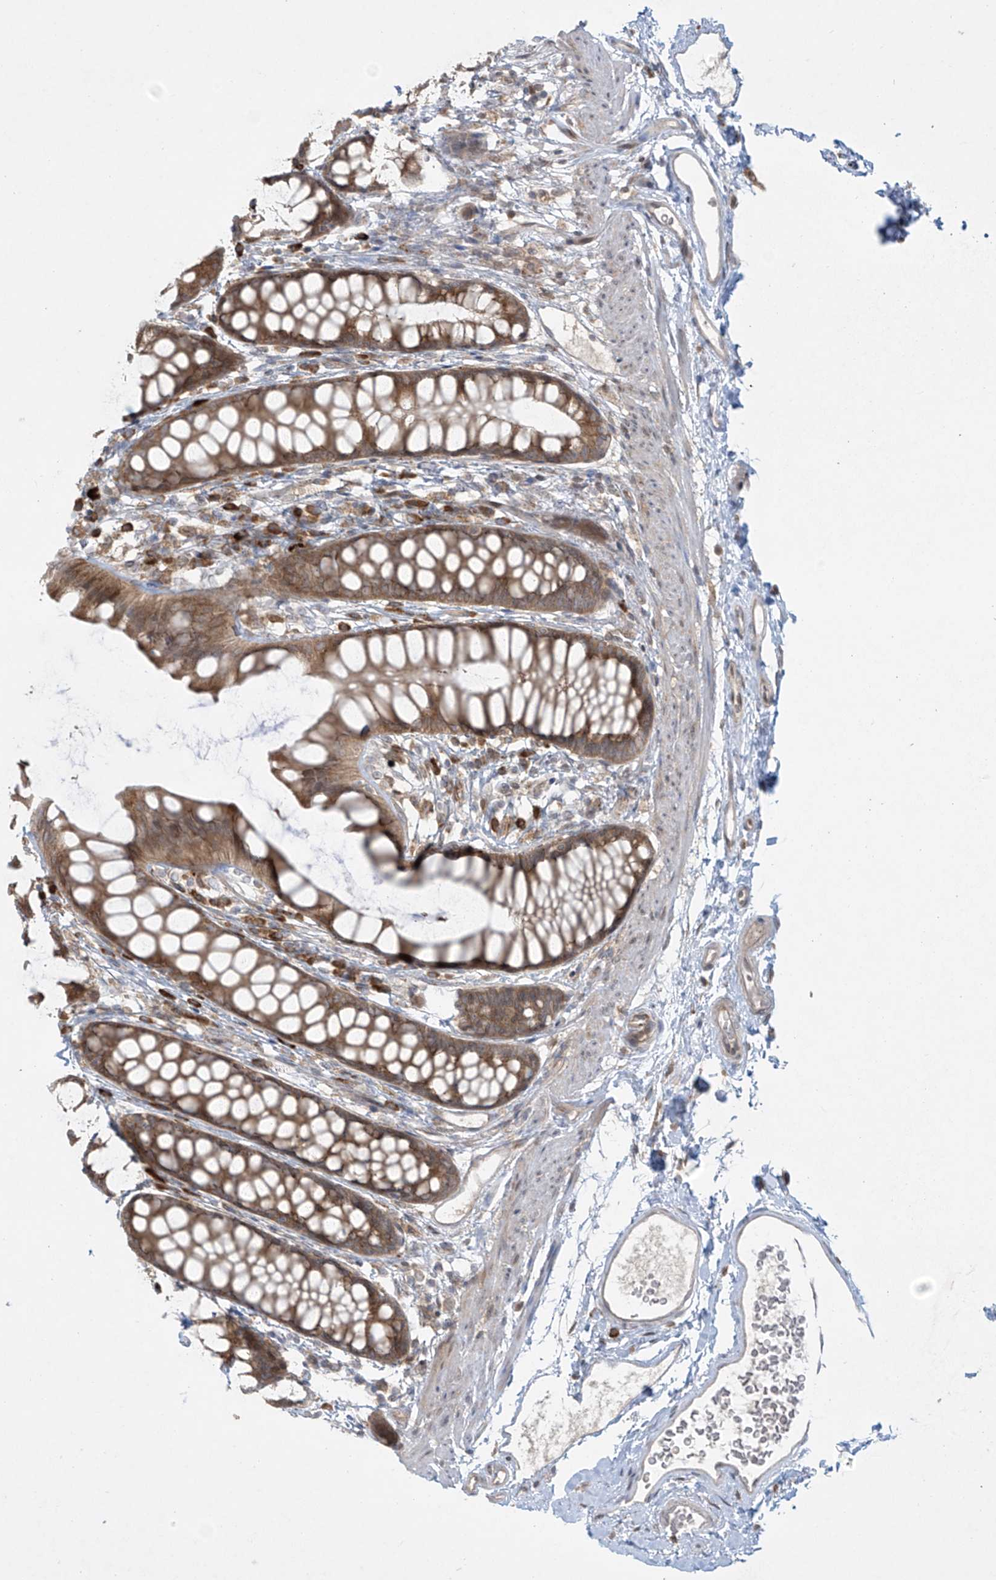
{"staining": {"intensity": "moderate", "quantity": ">75%", "location": "cytoplasmic/membranous"}, "tissue": "rectum", "cell_type": "Glandular cells", "image_type": "normal", "snomed": [{"axis": "morphology", "description": "Normal tissue, NOS"}, {"axis": "topography", "description": "Rectum"}], "caption": "IHC staining of unremarkable rectum, which displays medium levels of moderate cytoplasmic/membranous staining in about >75% of glandular cells indicating moderate cytoplasmic/membranous protein staining. The staining was performed using DAB (brown) for protein detection and nuclei were counterstained in hematoxylin (blue).", "gene": "PPAT", "patient": {"sex": "female", "age": 65}}